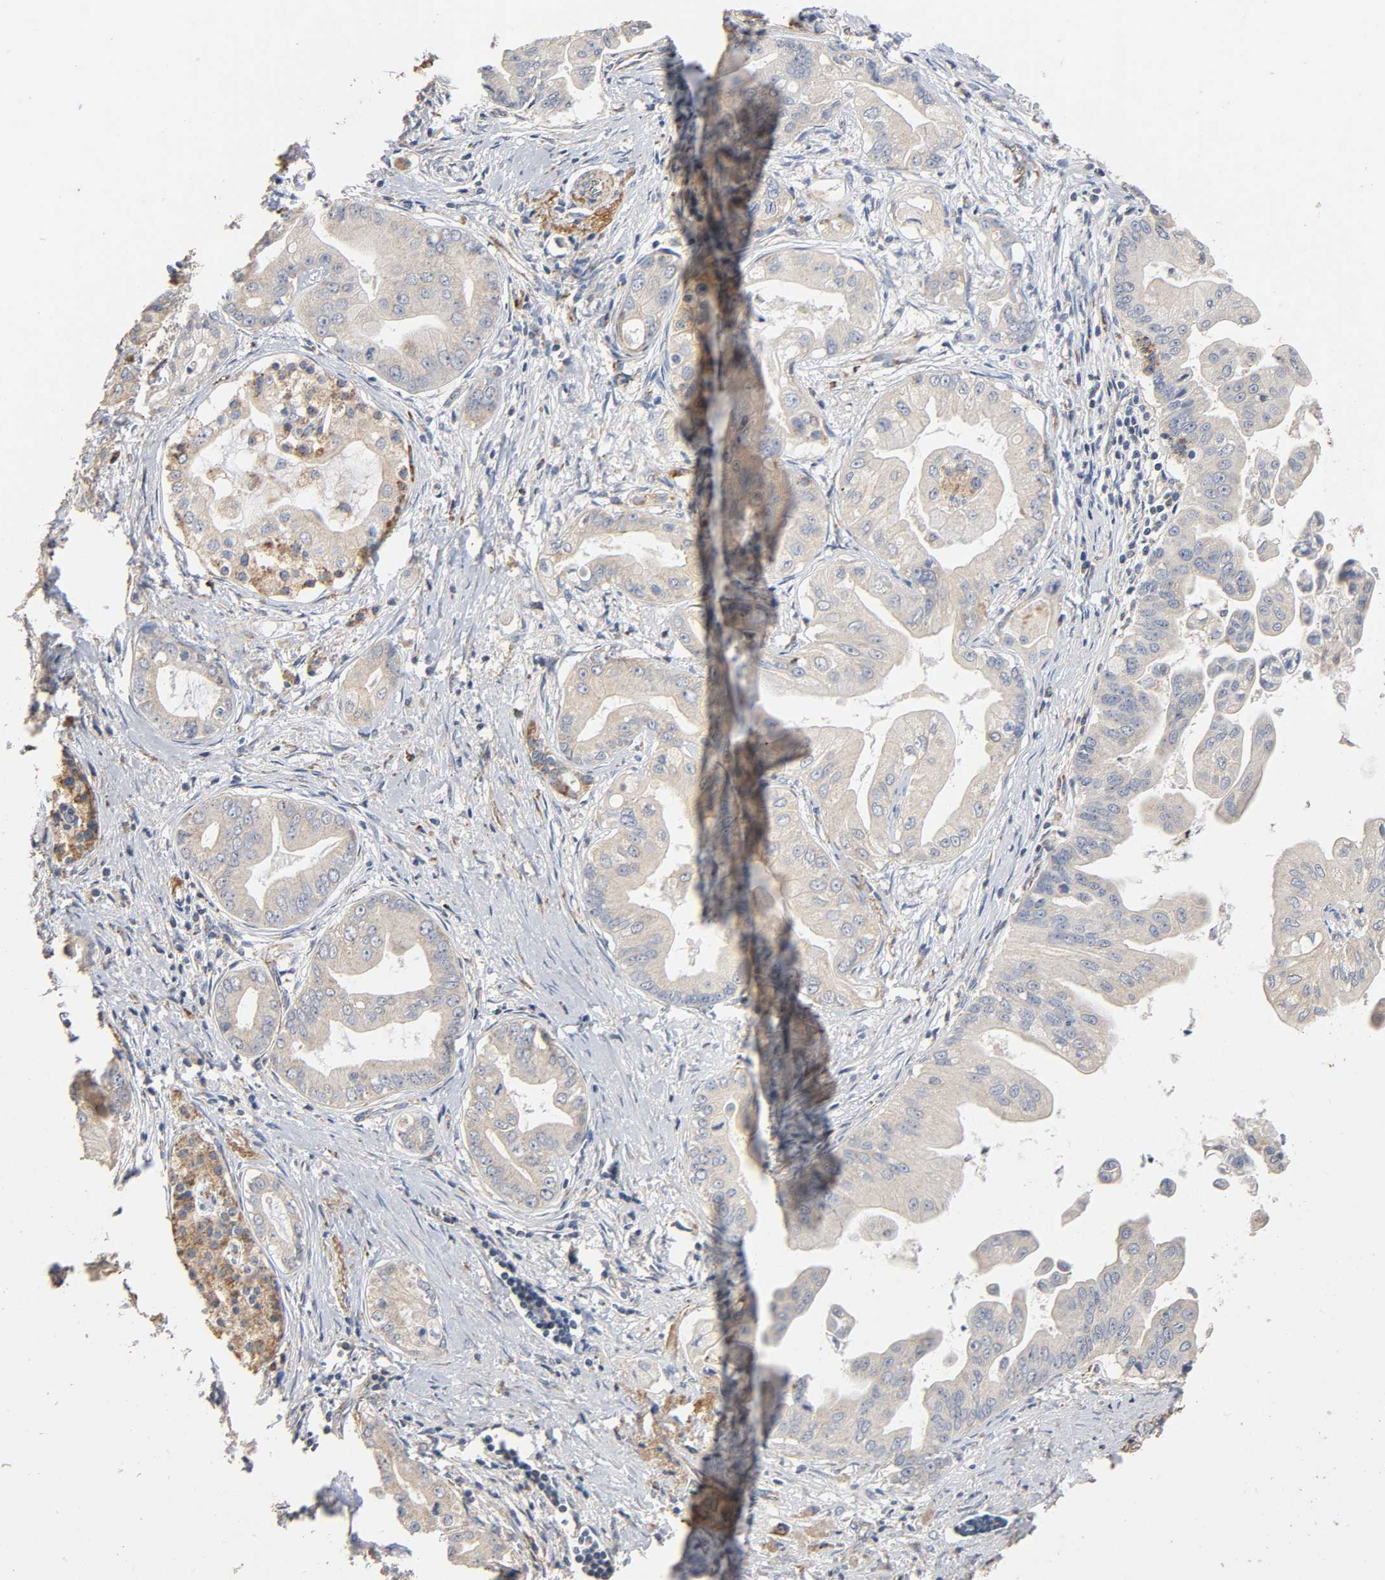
{"staining": {"intensity": "weak", "quantity": "25%-75%", "location": "cytoplasmic/membranous"}, "tissue": "pancreatic cancer", "cell_type": "Tumor cells", "image_type": "cancer", "snomed": [{"axis": "morphology", "description": "Adenocarcinoma, NOS"}, {"axis": "topography", "description": "Pancreas"}], "caption": "A histopathology image showing weak cytoplasmic/membranous positivity in about 25%-75% of tumor cells in pancreatic cancer, as visualized by brown immunohistochemical staining.", "gene": "NDUFS3", "patient": {"sex": "female", "age": 75}}